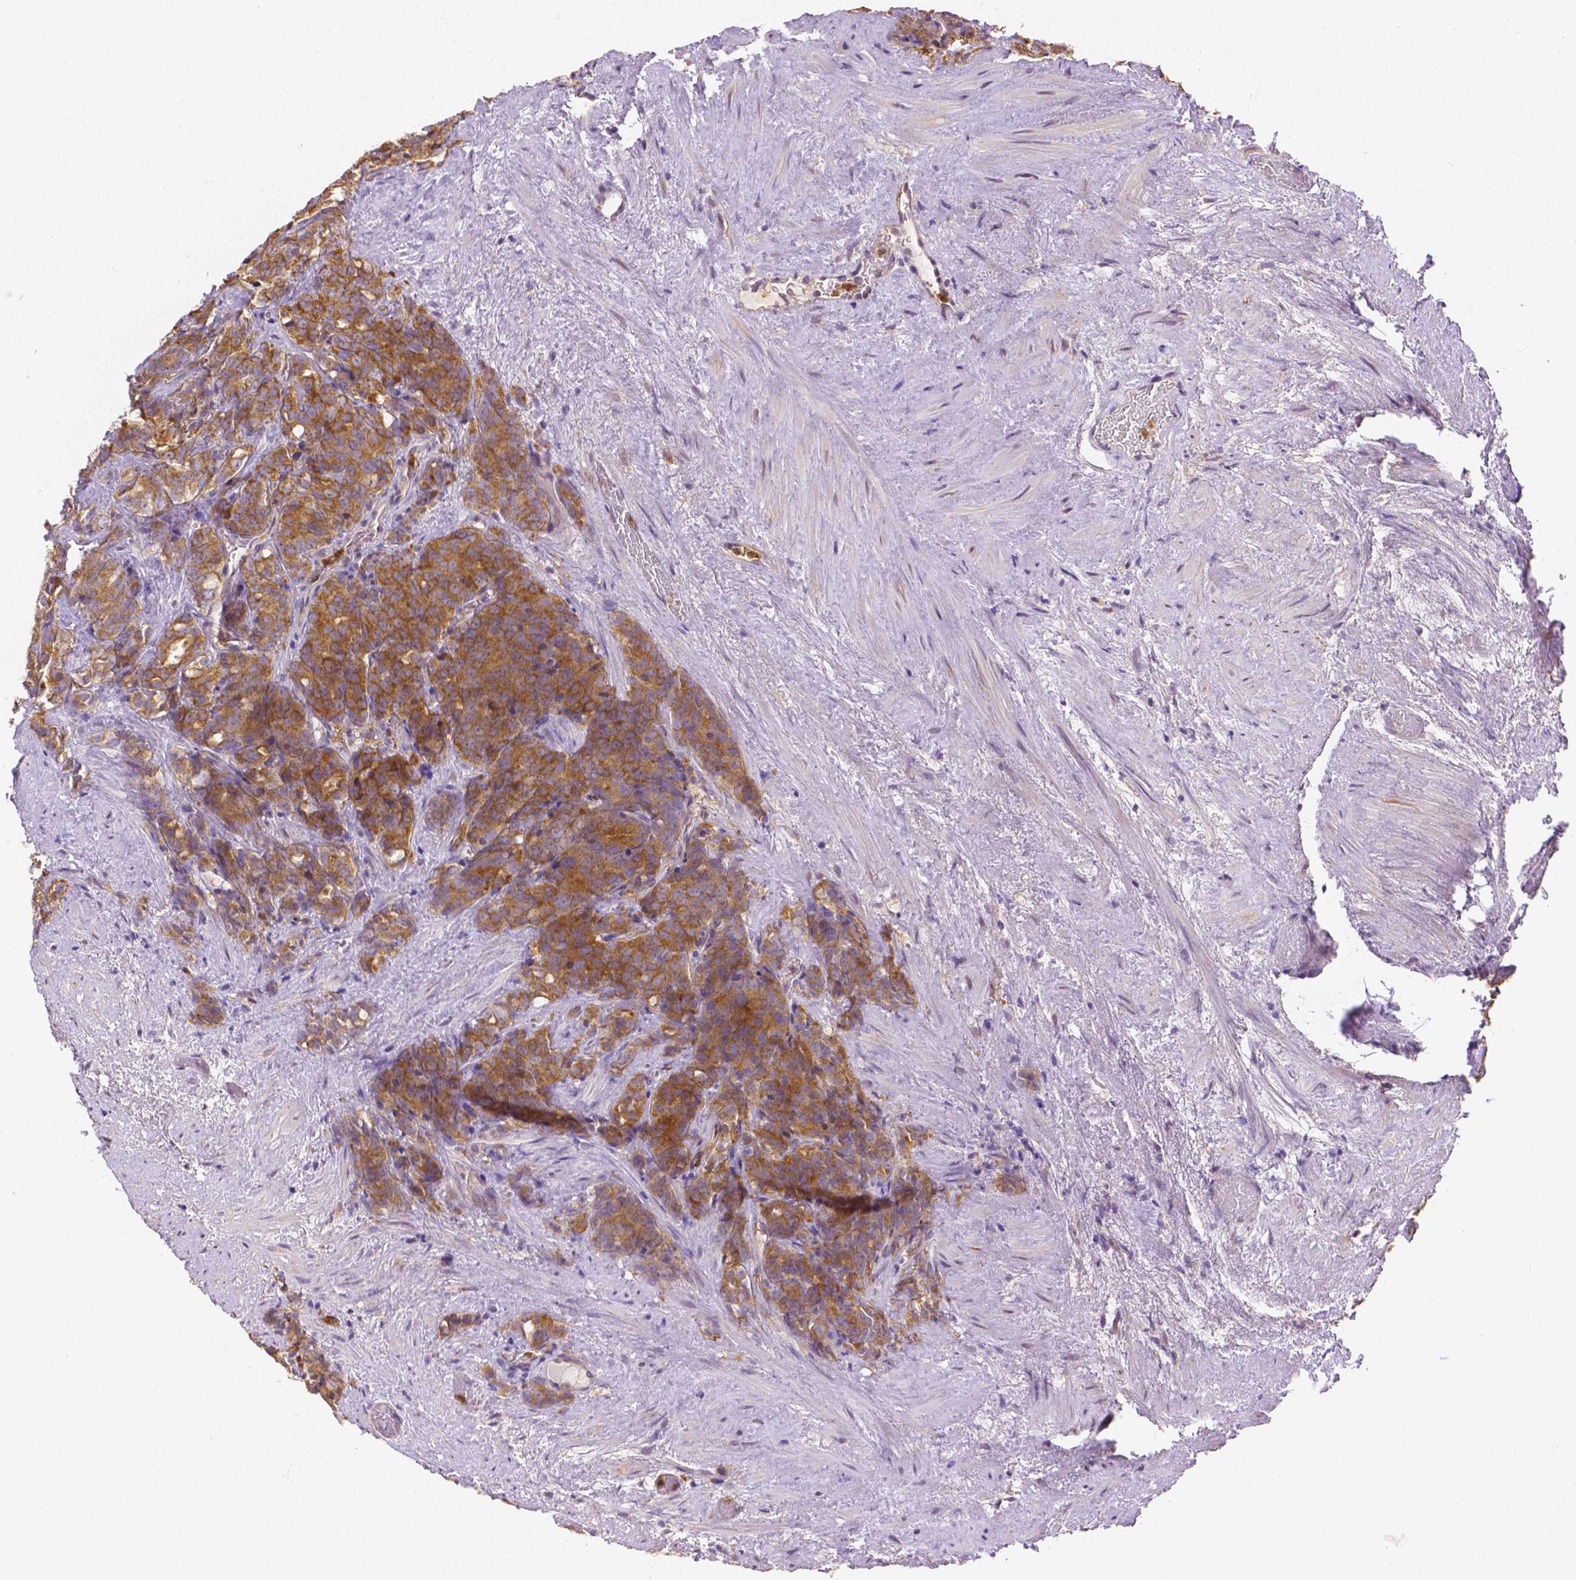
{"staining": {"intensity": "moderate", "quantity": ">75%", "location": "cytoplasmic/membranous"}, "tissue": "prostate cancer", "cell_type": "Tumor cells", "image_type": "cancer", "snomed": [{"axis": "morphology", "description": "Adenocarcinoma, High grade"}, {"axis": "topography", "description": "Prostate"}], "caption": "Protein expression analysis of human high-grade adenocarcinoma (prostate) reveals moderate cytoplasmic/membranous staining in about >75% of tumor cells.", "gene": "ZNRD2", "patient": {"sex": "male", "age": 84}}